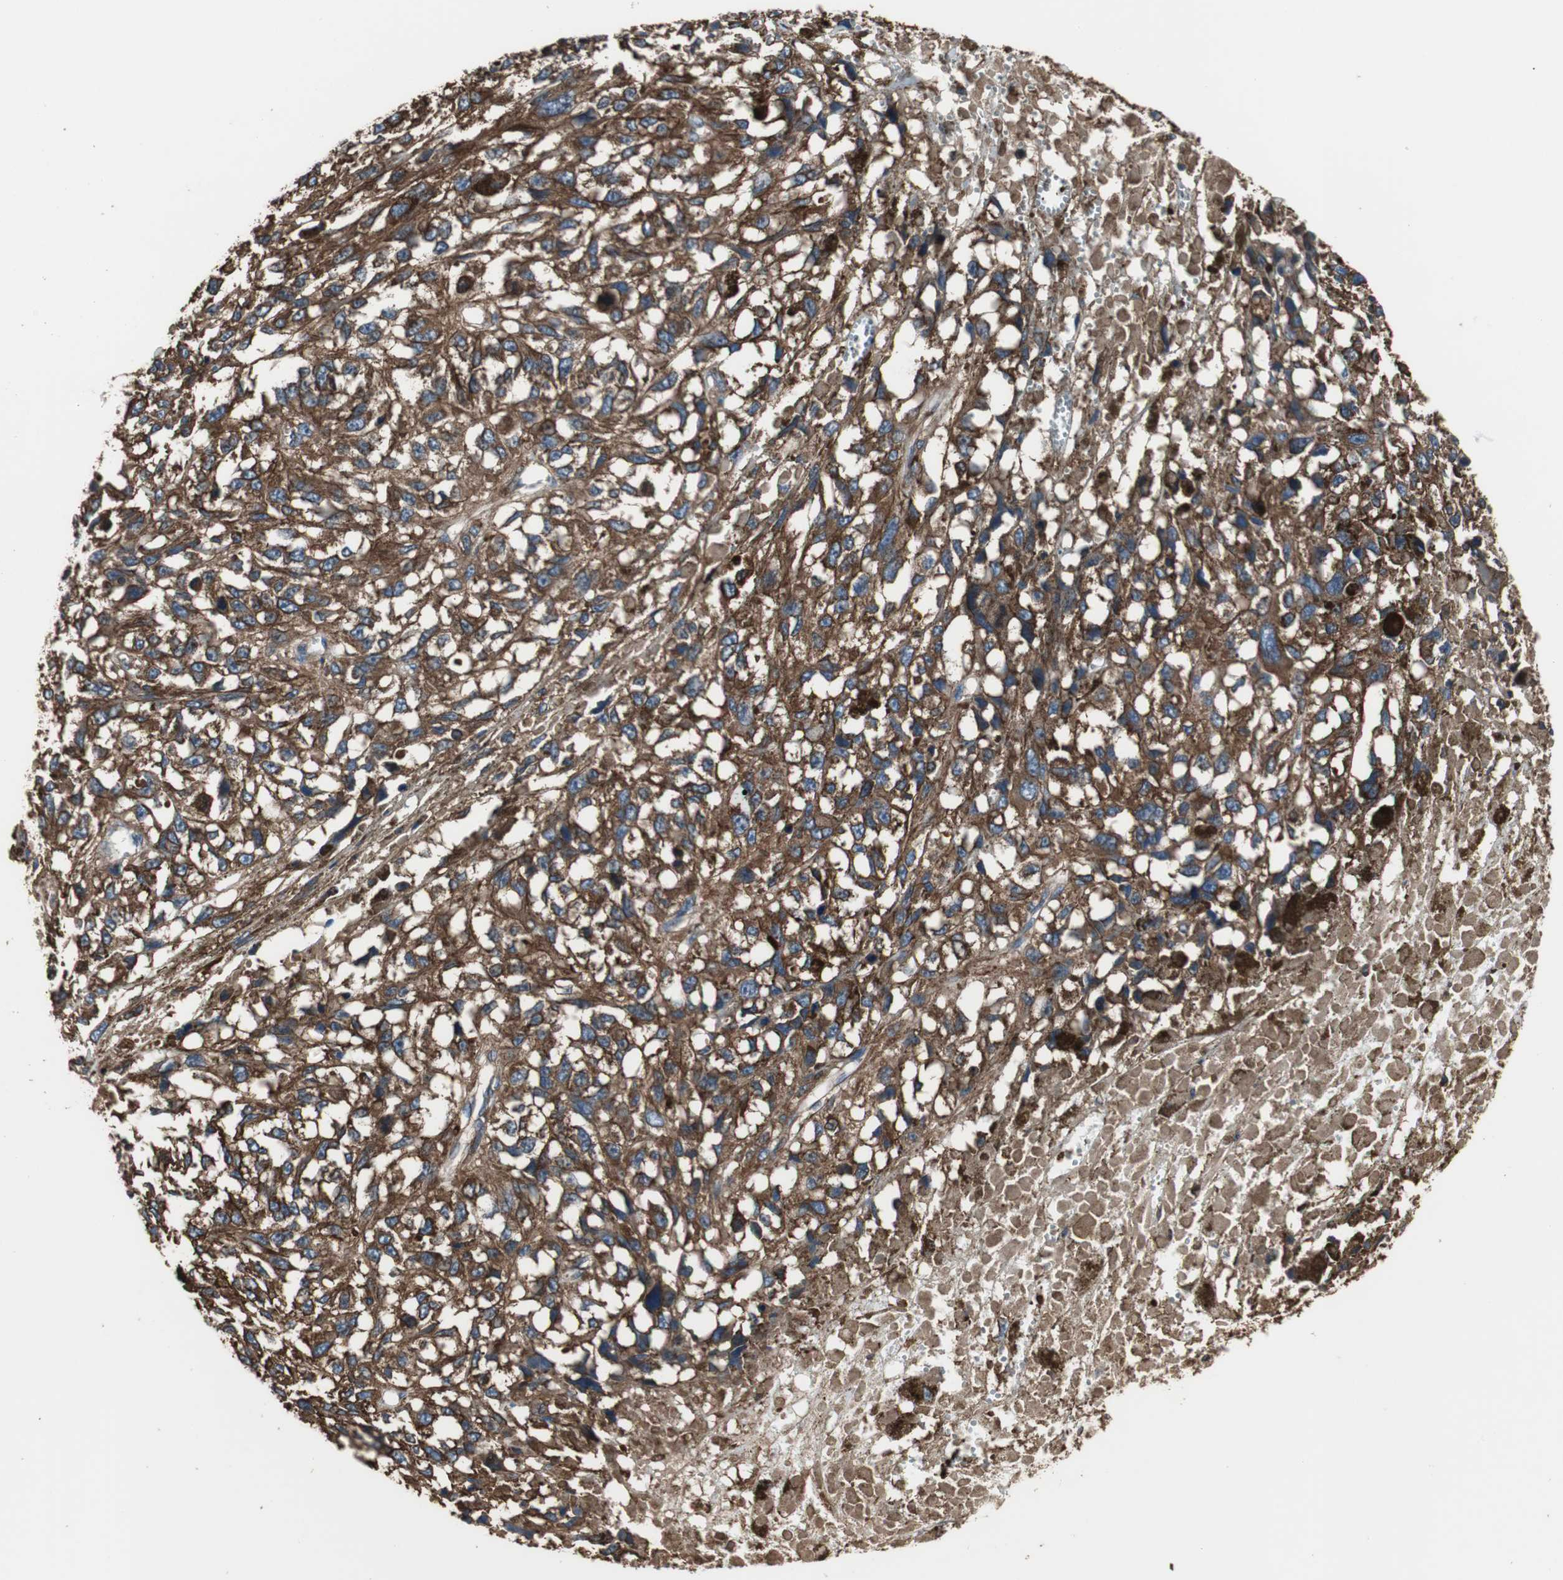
{"staining": {"intensity": "strong", "quantity": ">75%", "location": "cytoplasmic/membranous"}, "tissue": "melanoma", "cell_type": "Tumor cells", "image_type": "cancer", "snomed": [{"axis": "morphology", "description": "Malignant melanoma, Metastatic site"}, {"axis": "topography", "description": "Lymph node"}], "caption": "Immunohistochemical staining of malignant melanoma (metastatic site) reveals high levels of strong cytoplasmic/membranous positivity in about >75% of tumor cells.", "gene": "ACTN1", "patient": {"sex": "male", "age": 59}}